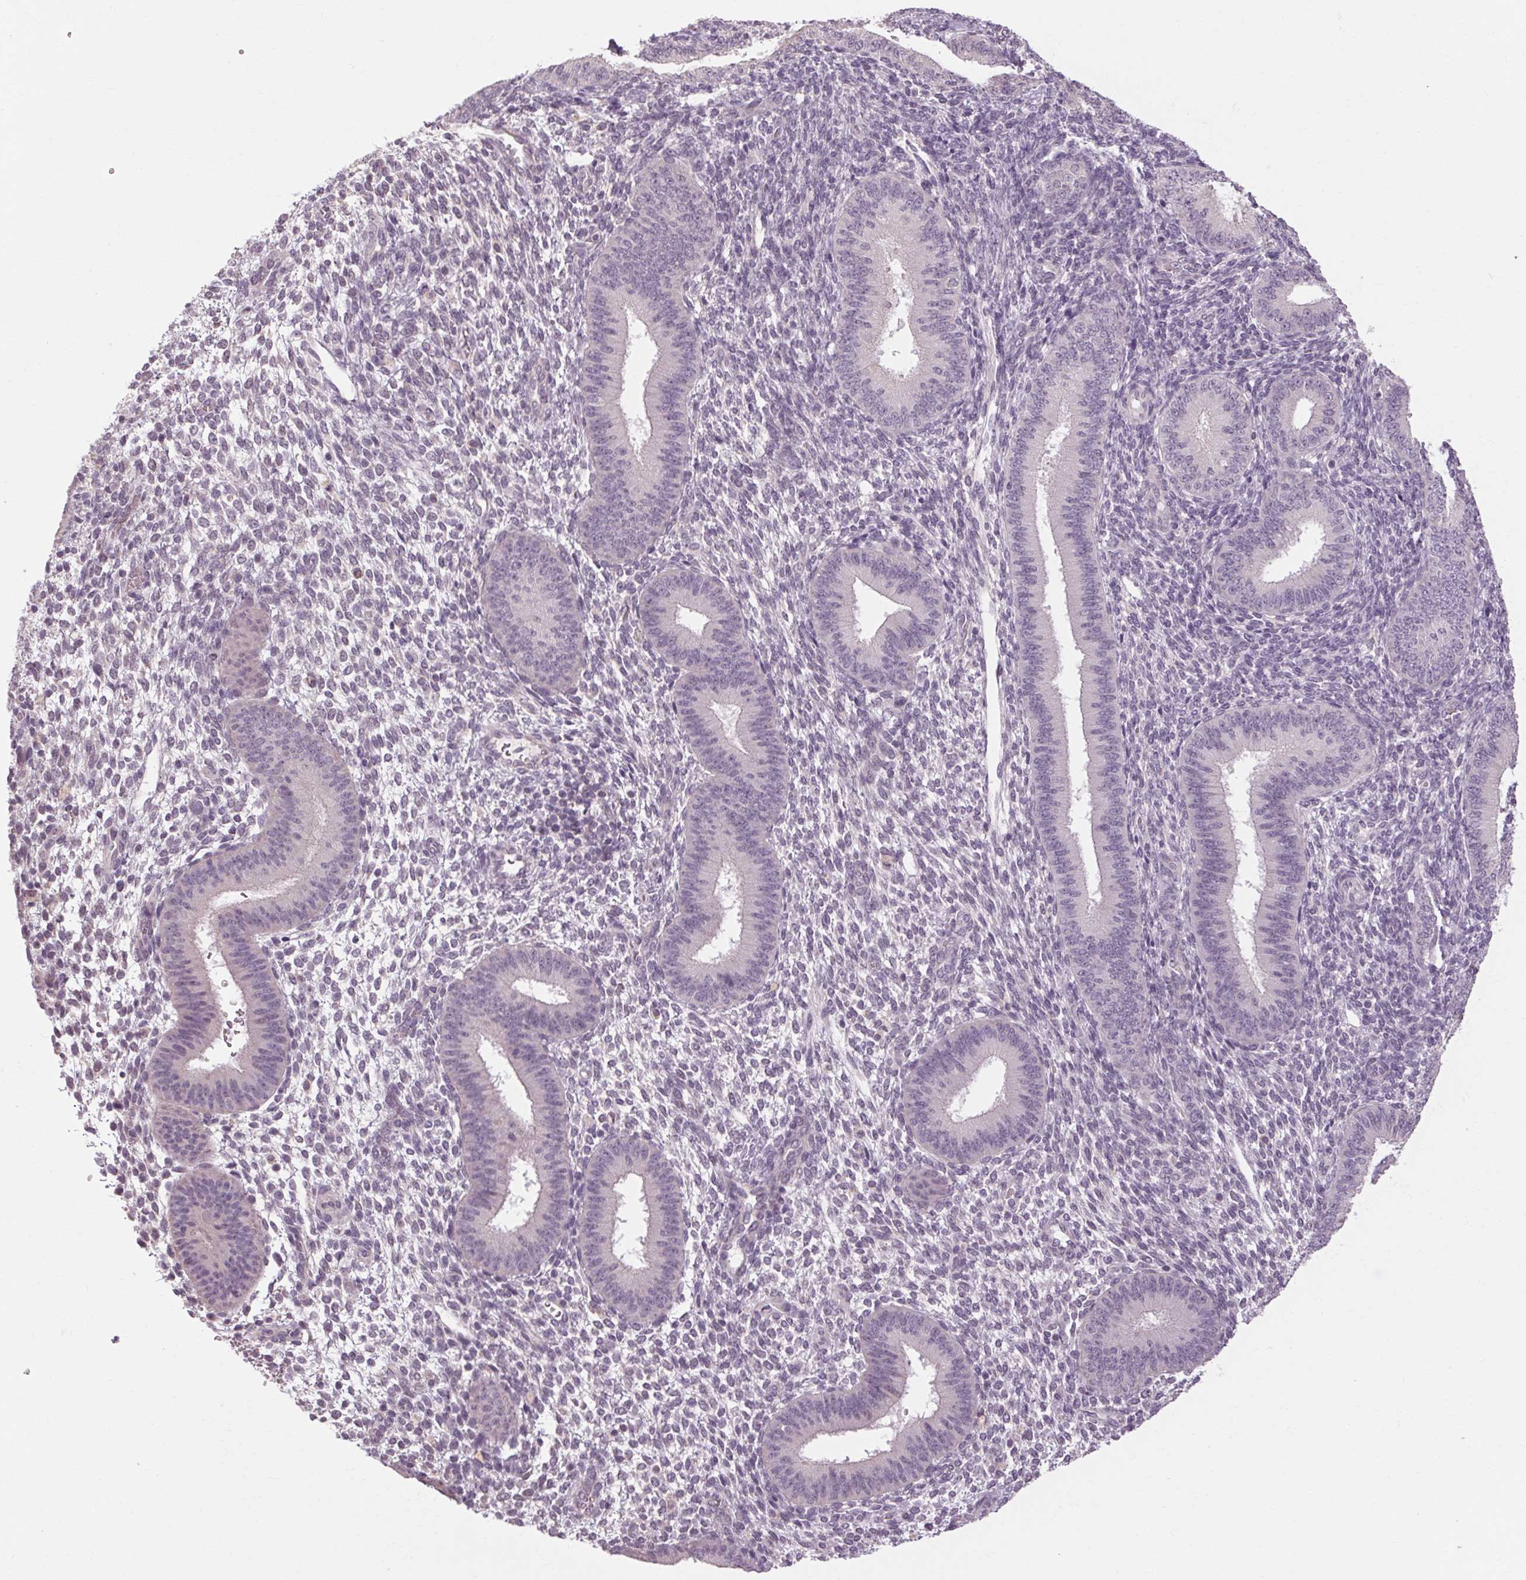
{"staining": {"intensity": "weak", "quantity": "<25%", "location": "nuclear"}, "tissue": "endometrium", "cell_type": "Cells in endometrial stroma", "image_type": "normal", "snomed": [{"axis": "morphology", "description": "Normal tissue, NOS"}, {"axis": "topography", "description": "Endometrium"}], "caption": "A high-resolution image shows immunohistochemistry (IHC) staining of unremarkable endometrium, which demonstrates no significant expression in cells in endometrial stroma.", "gene": "KLHL40", "patient": {"sex": "female", "age": 39}}